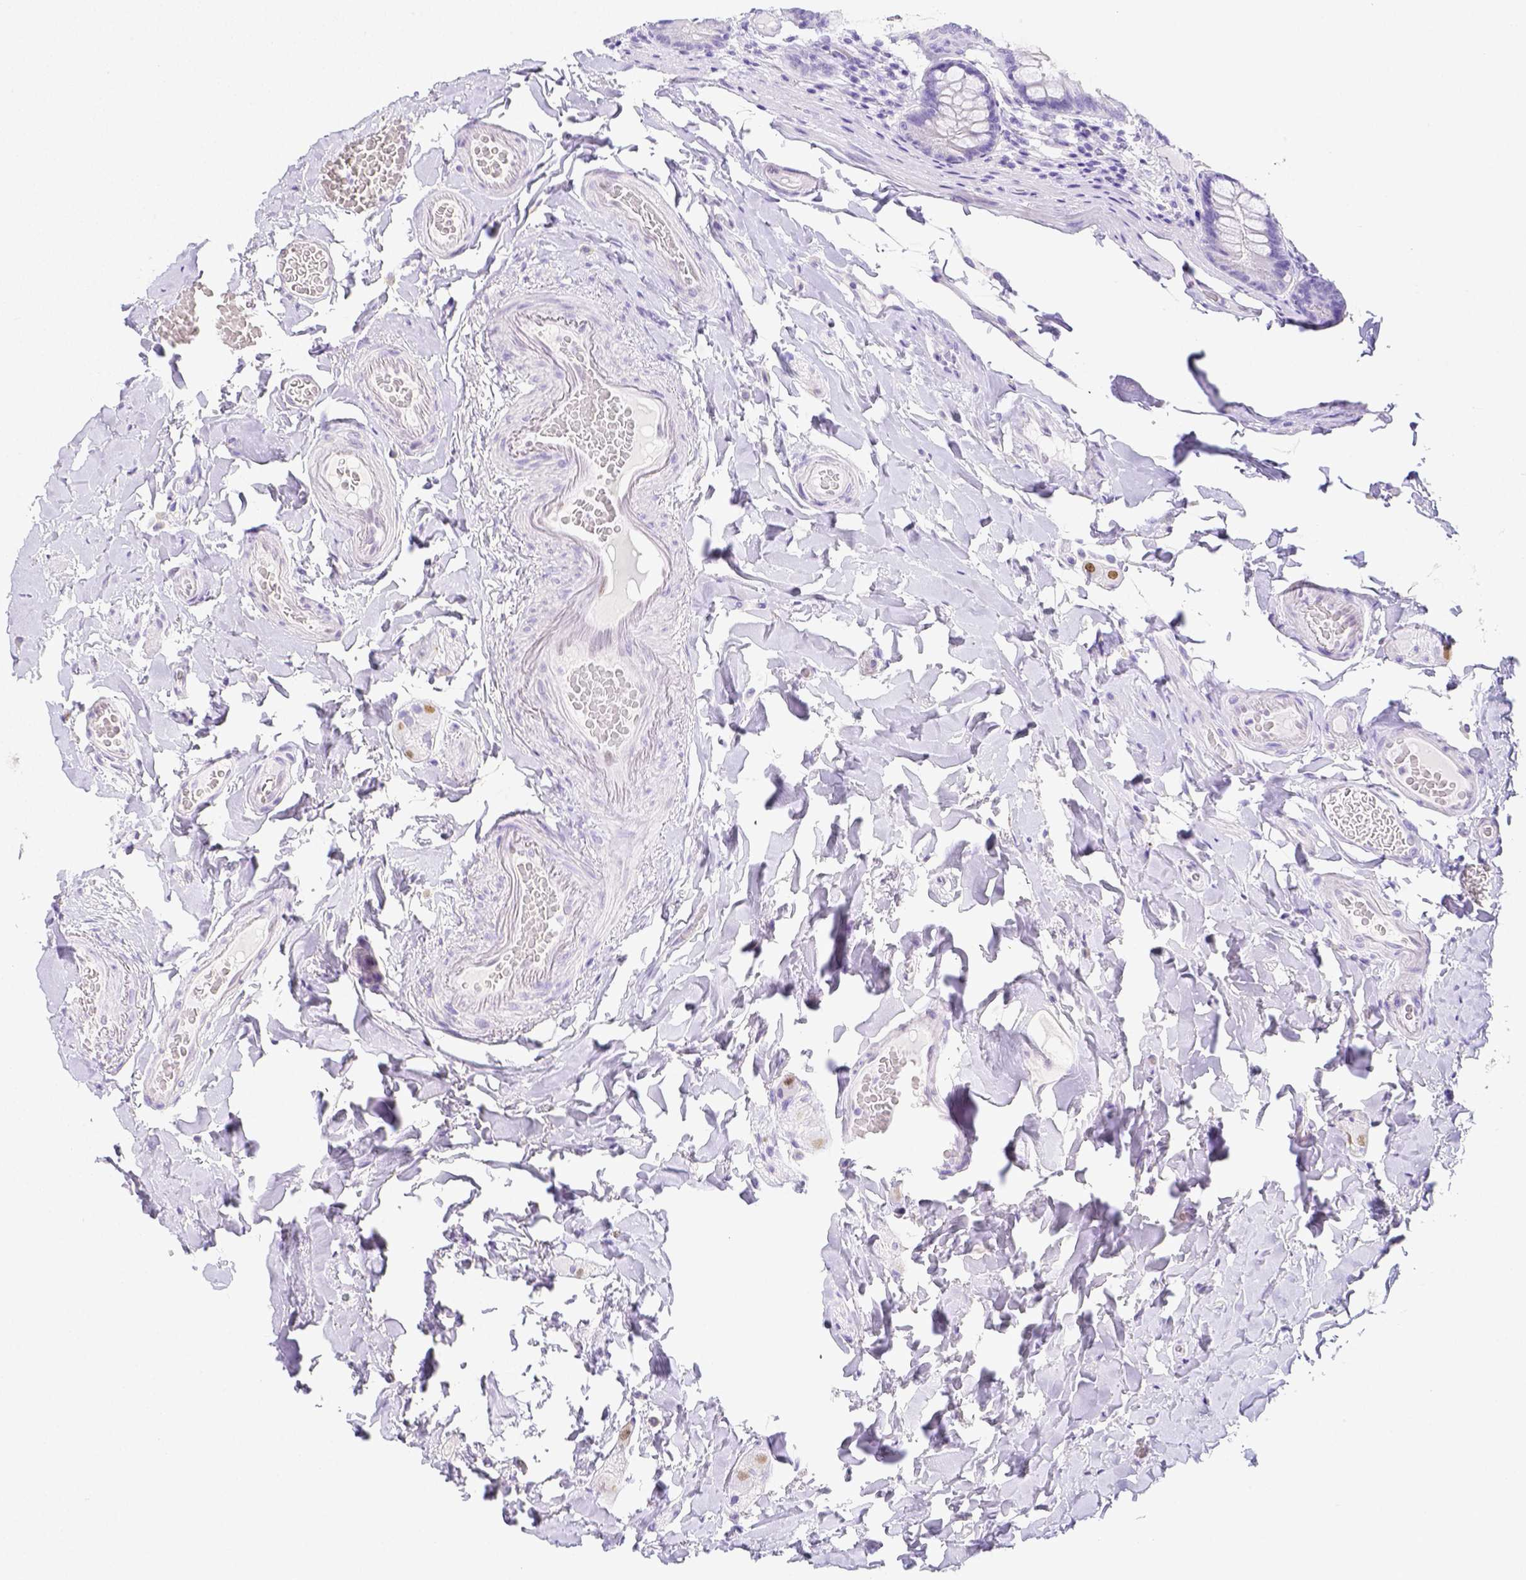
{"staining": {"intensity": "negative", "quantity": "none", "location": "none"}, "tissue": "small intestine", "cell_type": "Glandular cells", "image_type": "normal", "snomed": [{"axis": "morphology", "description": "Normal tissue, NOS"}, {"axis": "topography", "description": "Small intestine"}], "caption": "This histopathology image is of normal small intestine stained with immunohistochemistry (IHC) to label a protein in brown with the nuclei are counter-stained blue. There is no expression in glandular cells. (Brightfield microscopy of DAB (3,3'-diaminobenzidine) IHC at high magnification).", "gene": "ARHGAP36", "patient": {"sex": "male", "age": 70}}